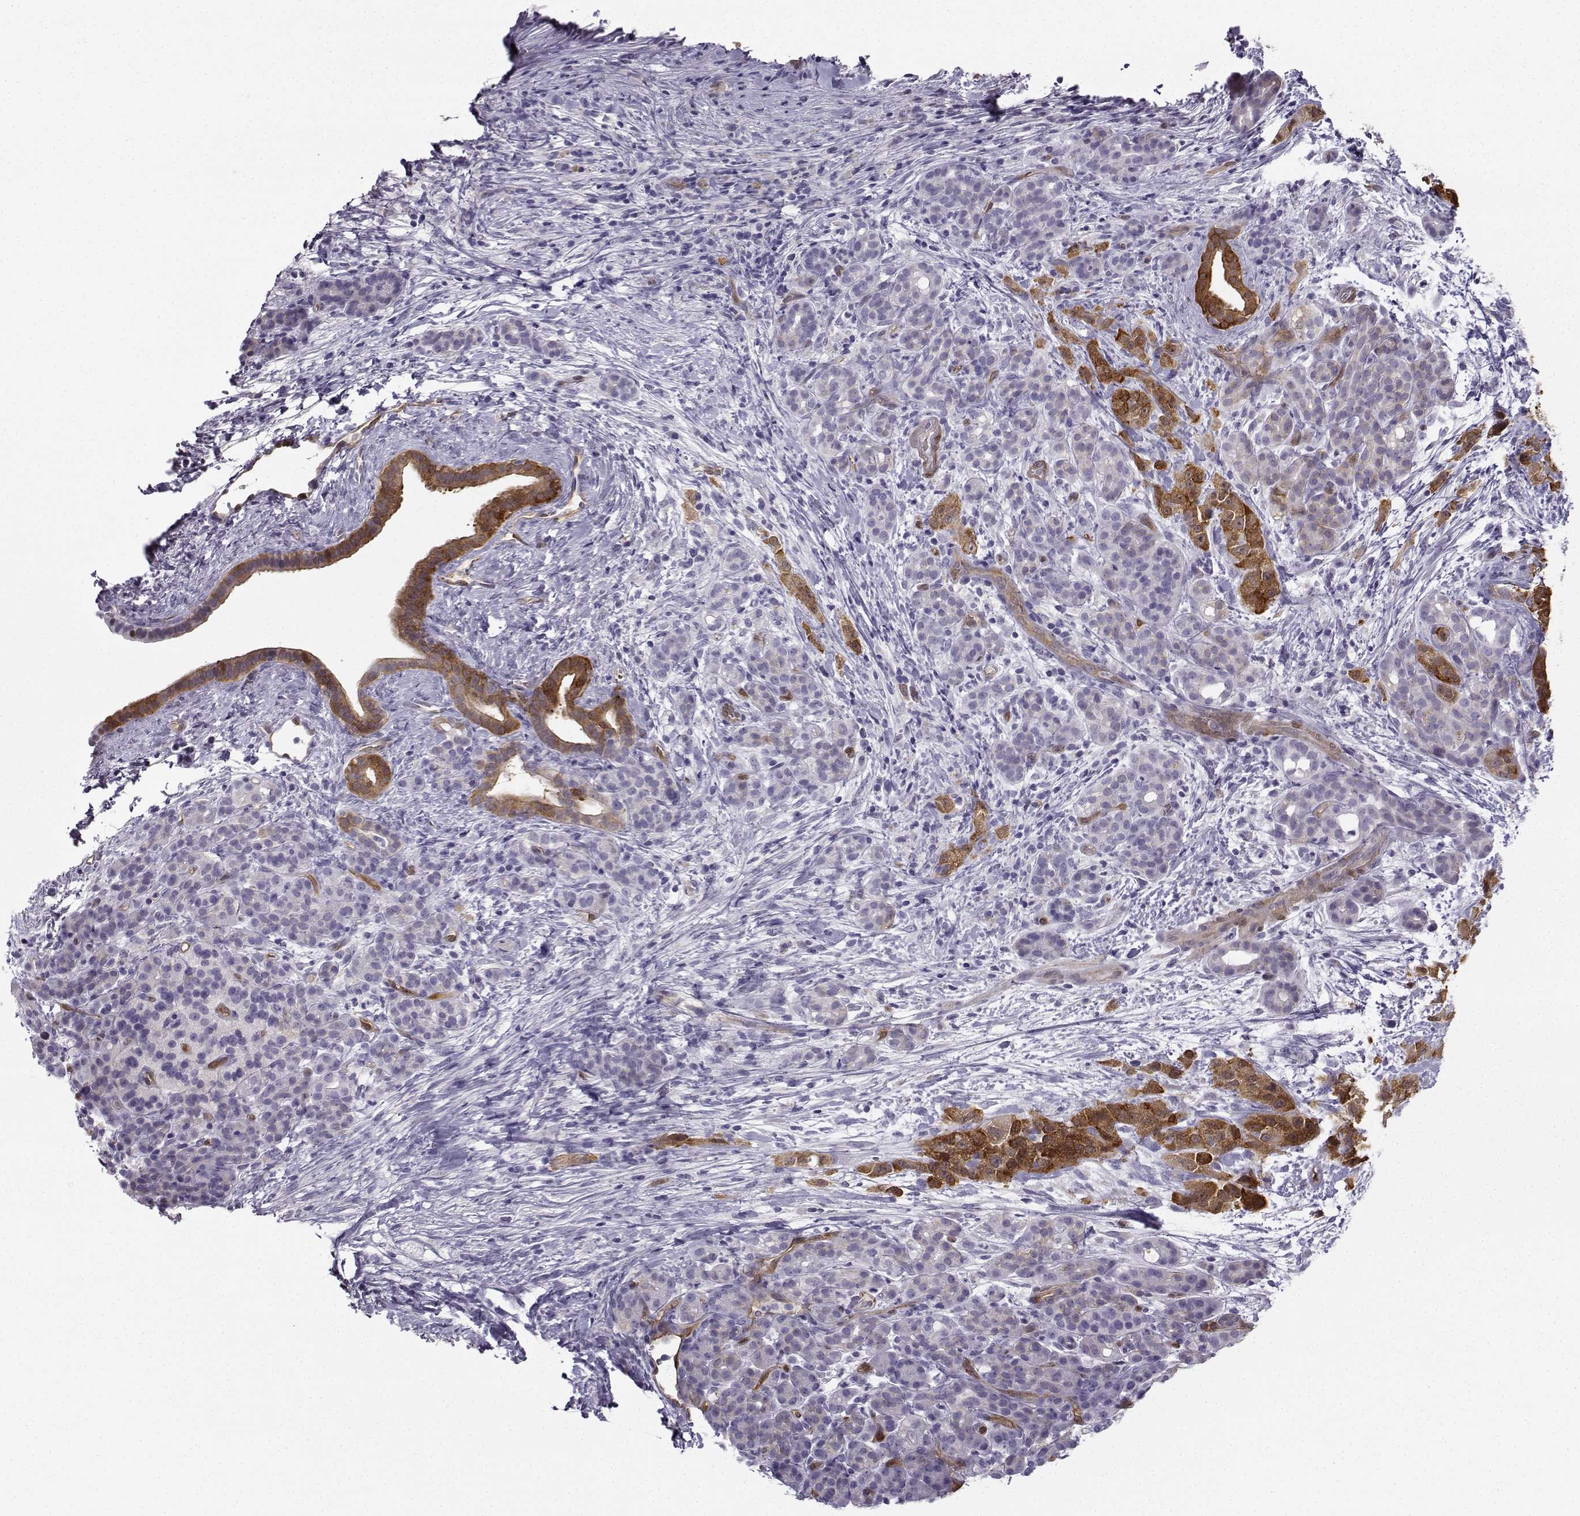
{"staining": {"intensity": "strong", "quantity": "<25%", "location": "cytoplasmic/membranous"}, "tissue": "pancreatic cancer", "cell_type": "Tumor cells", "image_type": "cancer", "snomed": [{"axis": "morphology", "description": "Adenocarcinoma, NOS"}, {"axis": "topography", "description": "Pancreas"}], "caption": "Immunohistochemistry (IHC) of adenocarcinoma (pancreatic) shows medium levels of strong cytoplasmic/membranous staining in about <25% of tumor cells.", "gene": "NQO1", "patient": {"sex": "male", "age": 44}}